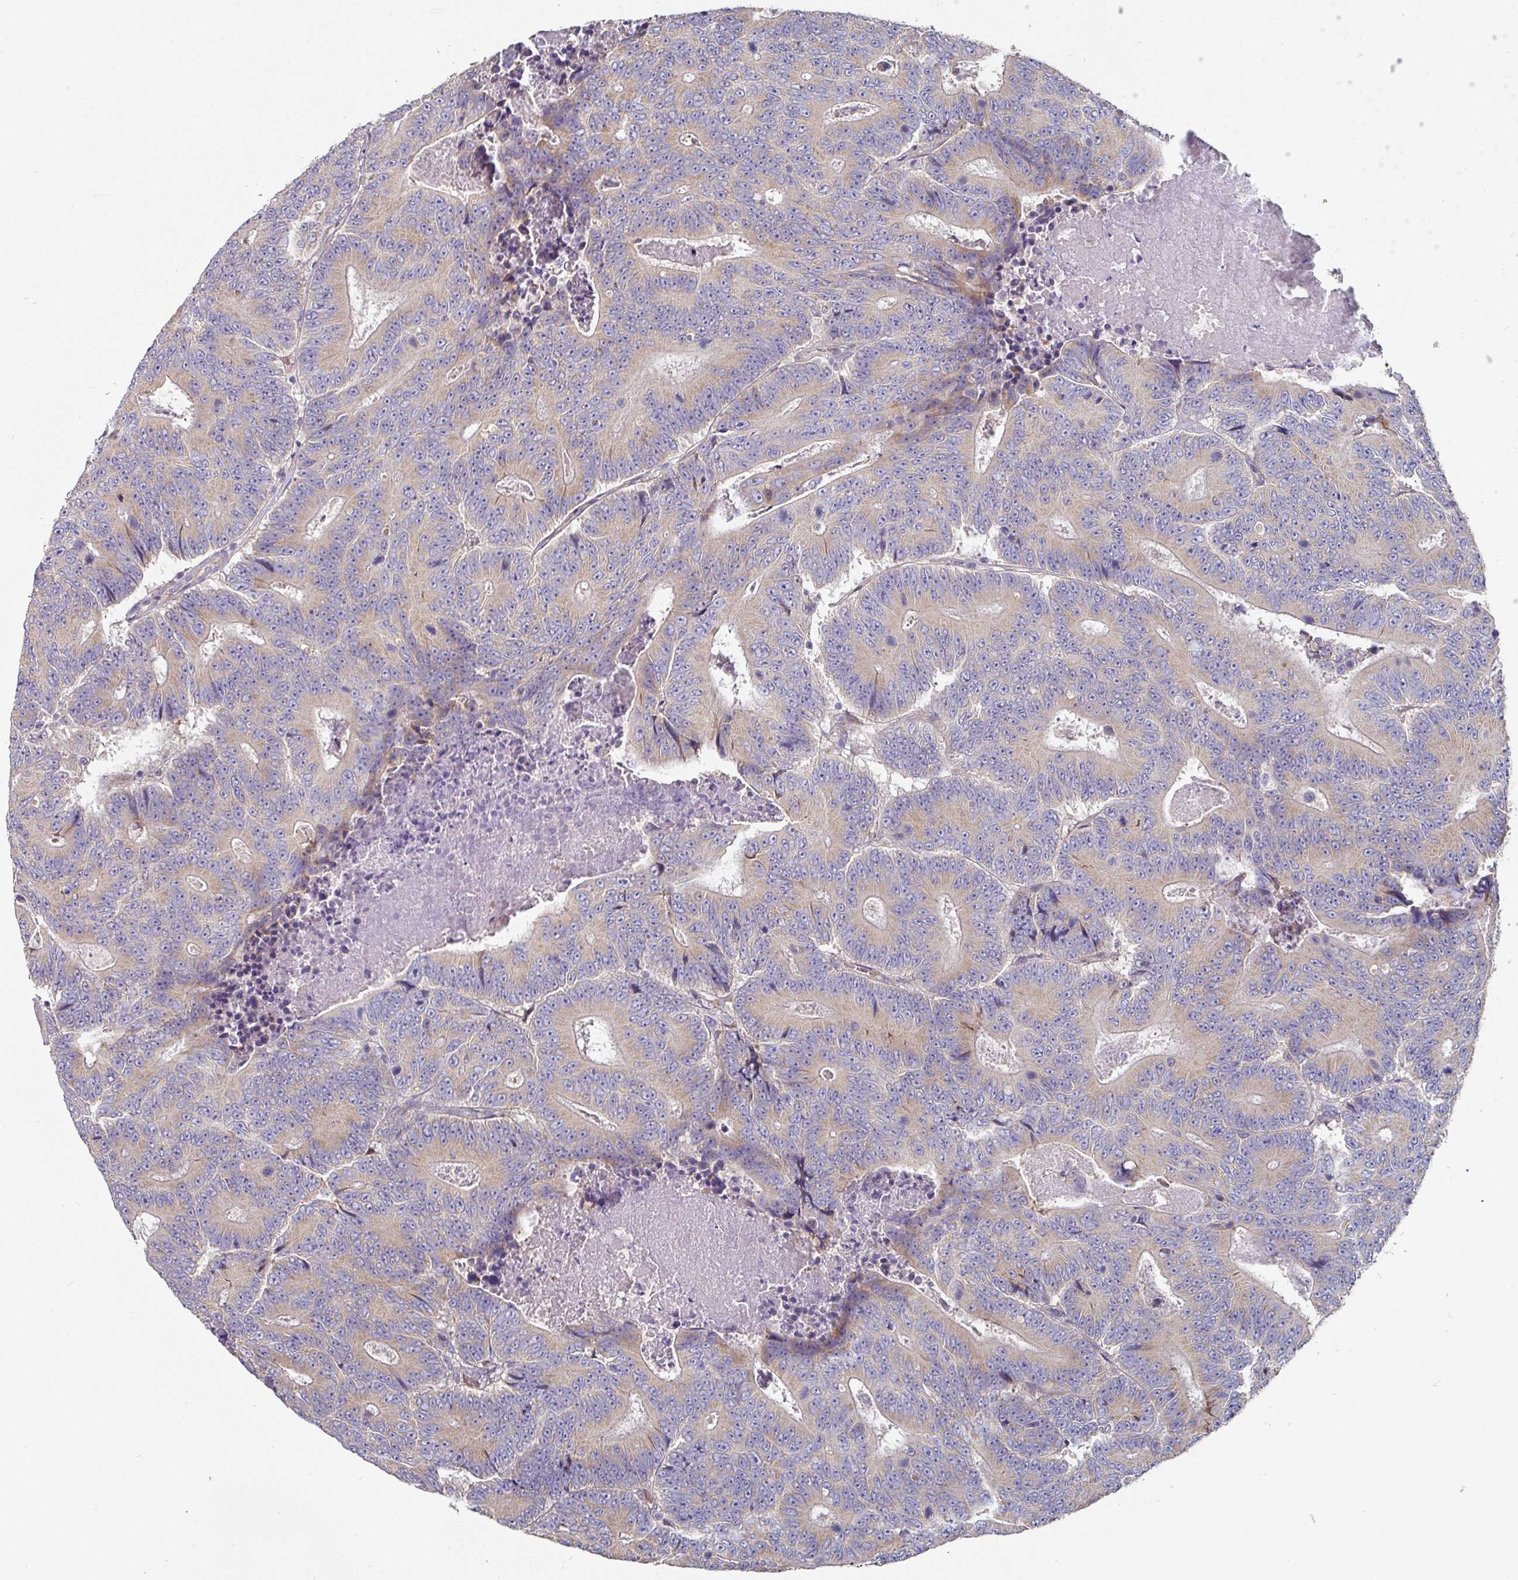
{"staining": {"intensity": "weak", "quantity": ">75%", "location": "cytoplasmic/membranous"}, "tissue": "colorectal cancer", "cell_type": "Tumor cells", "image_type": "cancer", "snomed": [{"axis": "morphology", "description": "Adenocarcinoma, NOS"}, {"axis": "topography", "description": "Colon"}], "caption": "DAB immunohistochemical staining of human colorectal cancer (adenocarcinoma) demonstrates weak cytoplasmic/membranous protein staining in approximately >75% of tumor cells.", "gene": "PYROXD2", "patient": {"sex": "male", "age": 83}}